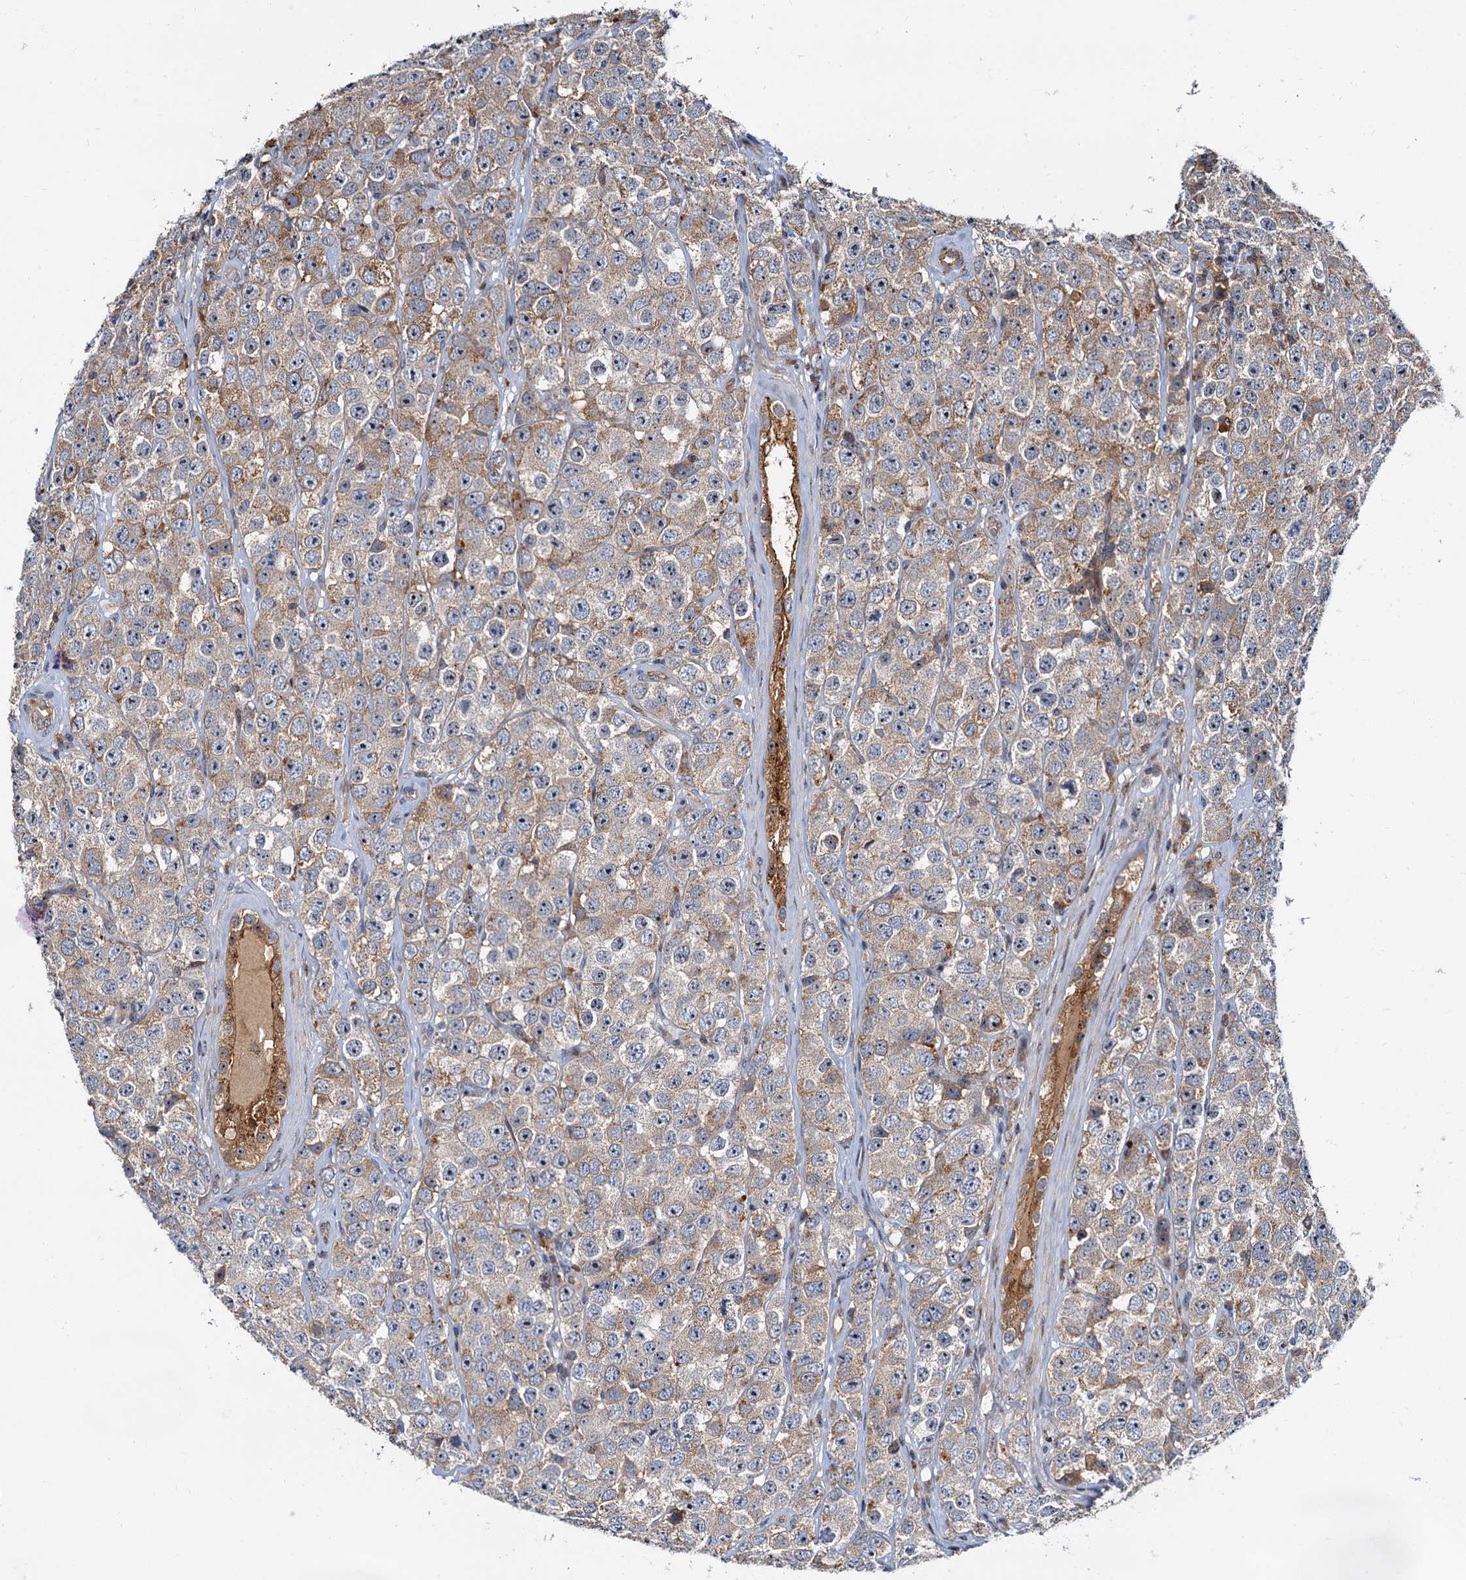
{"staining": {"intensity": "weak", "quantity": ">75%", "location": "cytoplasmic/membranous"}, "tissue": "testis cancer", "cell_type": "Tumor cells", "image_type": "cancer", "snomed": [{"axis": "morphology", "description": "Seminoma, NOS"}, {"axis": "topography", "description": "Testis"}], "caption": "Protein expression analysis of human testis seminoma reveals weak cytoplasmic/membranous staining in approximately >75% of tumor cells. Using DAB (brown) and hematoxylin (blue) stains, captured at high magnification using brightfield microscopy.", "gene": "TOLLIP", "patient": {"sex": "male", "age": 28}}